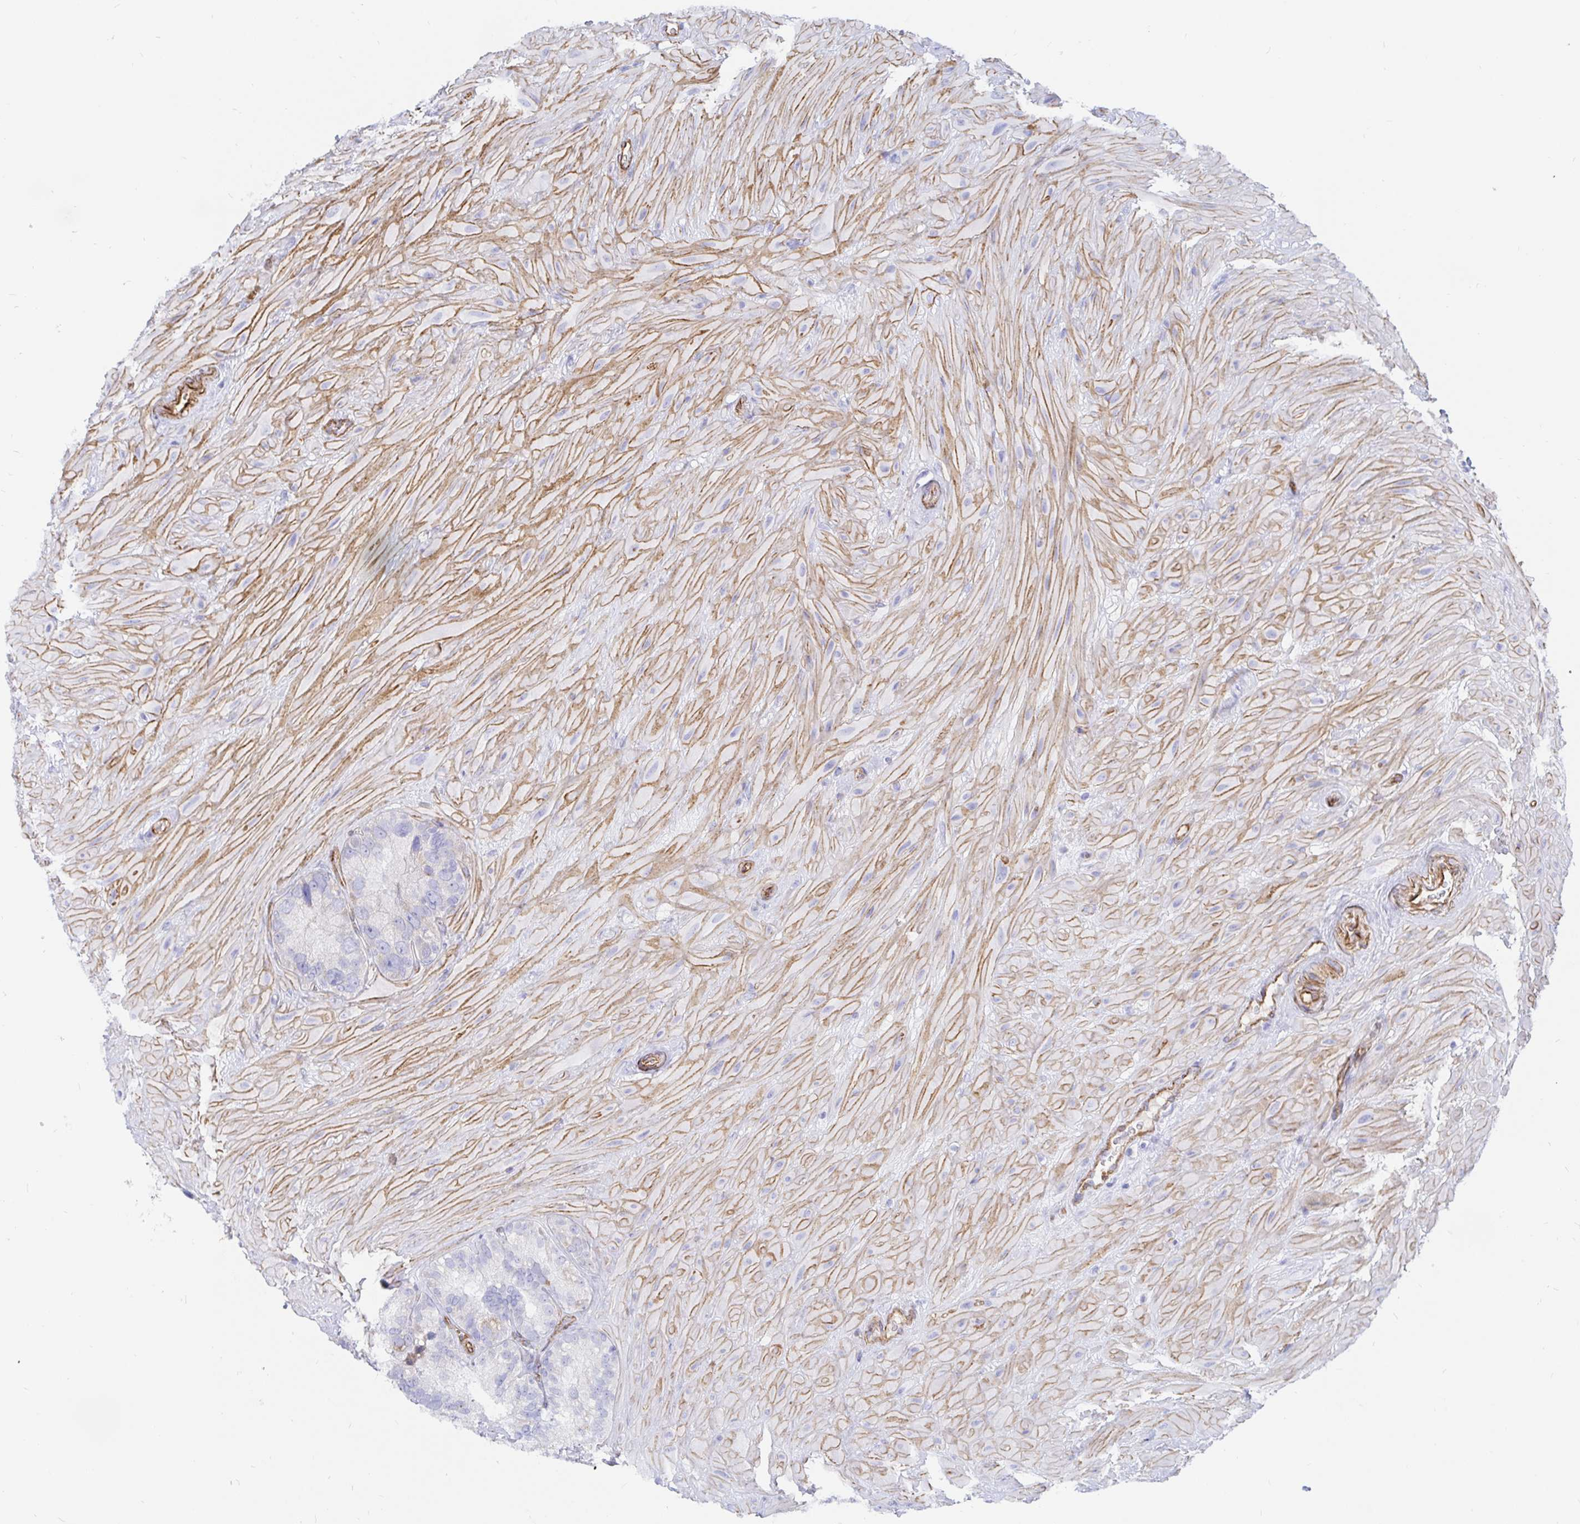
{"staining": {"intensity": "negative", "quantity": "none", "location": "none"}, "tissue": "seminal vesicle", "cell_type": "Glandular cells", "image_type": "normal", "snomed": [{"axis": "morphology", "description": "Normal tissue, NOS"}, {"axis": "topography", "description": "Seminal veicle"}], "caption": "Glandular cells show no significant protein positivity in benign seminal vesicle. Nuclei are stained in blue.", "gene": "COX16", "patient": {"sex": "male", "age": 60}}